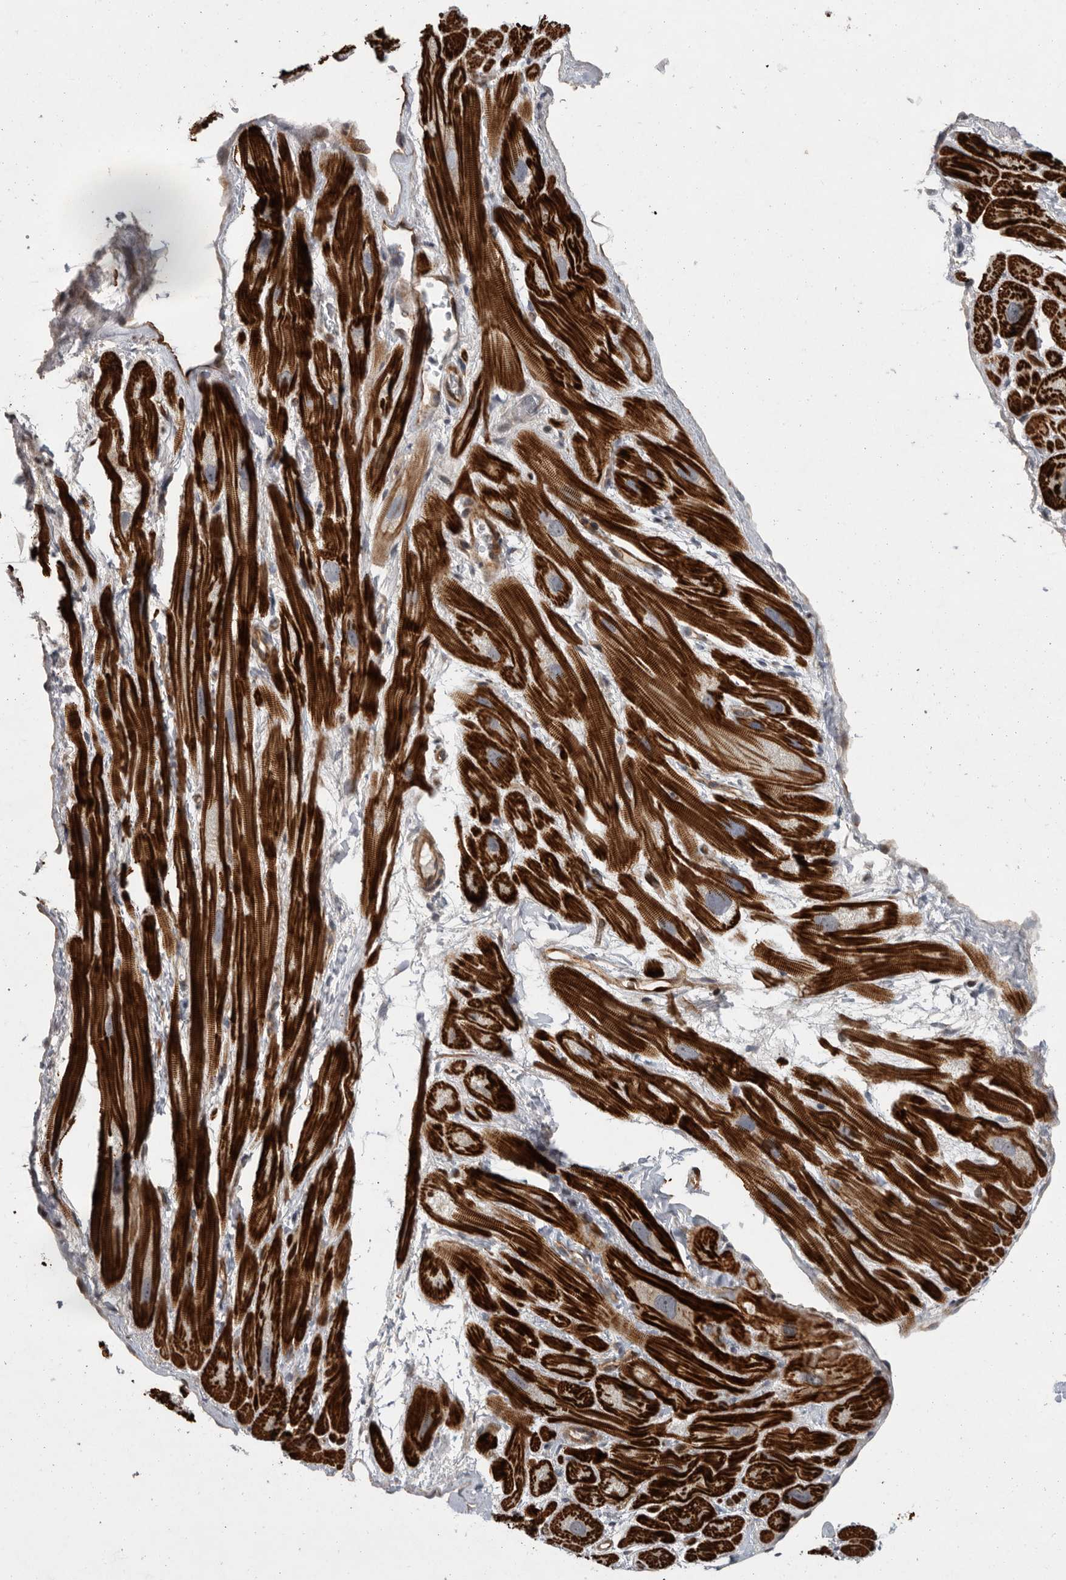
{"staining": {"intensity": "moderate", "quantity": ">75%", "location": "cytoplasmic/membranous"}, "tissue": "heart muscle", "cell_type": "Cardiomyocytes", "image_type": "normal", "snomed": [{"axis": "morphology", "description": "Normal tissue, NOS"}, {"axis": "topography", "description": "Heart"}], "caption": "An immunohistochemistry (IHC) photomicrograph of unremarkable tissue is shown. Protein staining in brown highlights moderate cytoplasmic/membranous positivity in heart muscle within cardiomyocytes.", "gene": "MPDZ", "patient": {"sex": "male", "age": 49}}